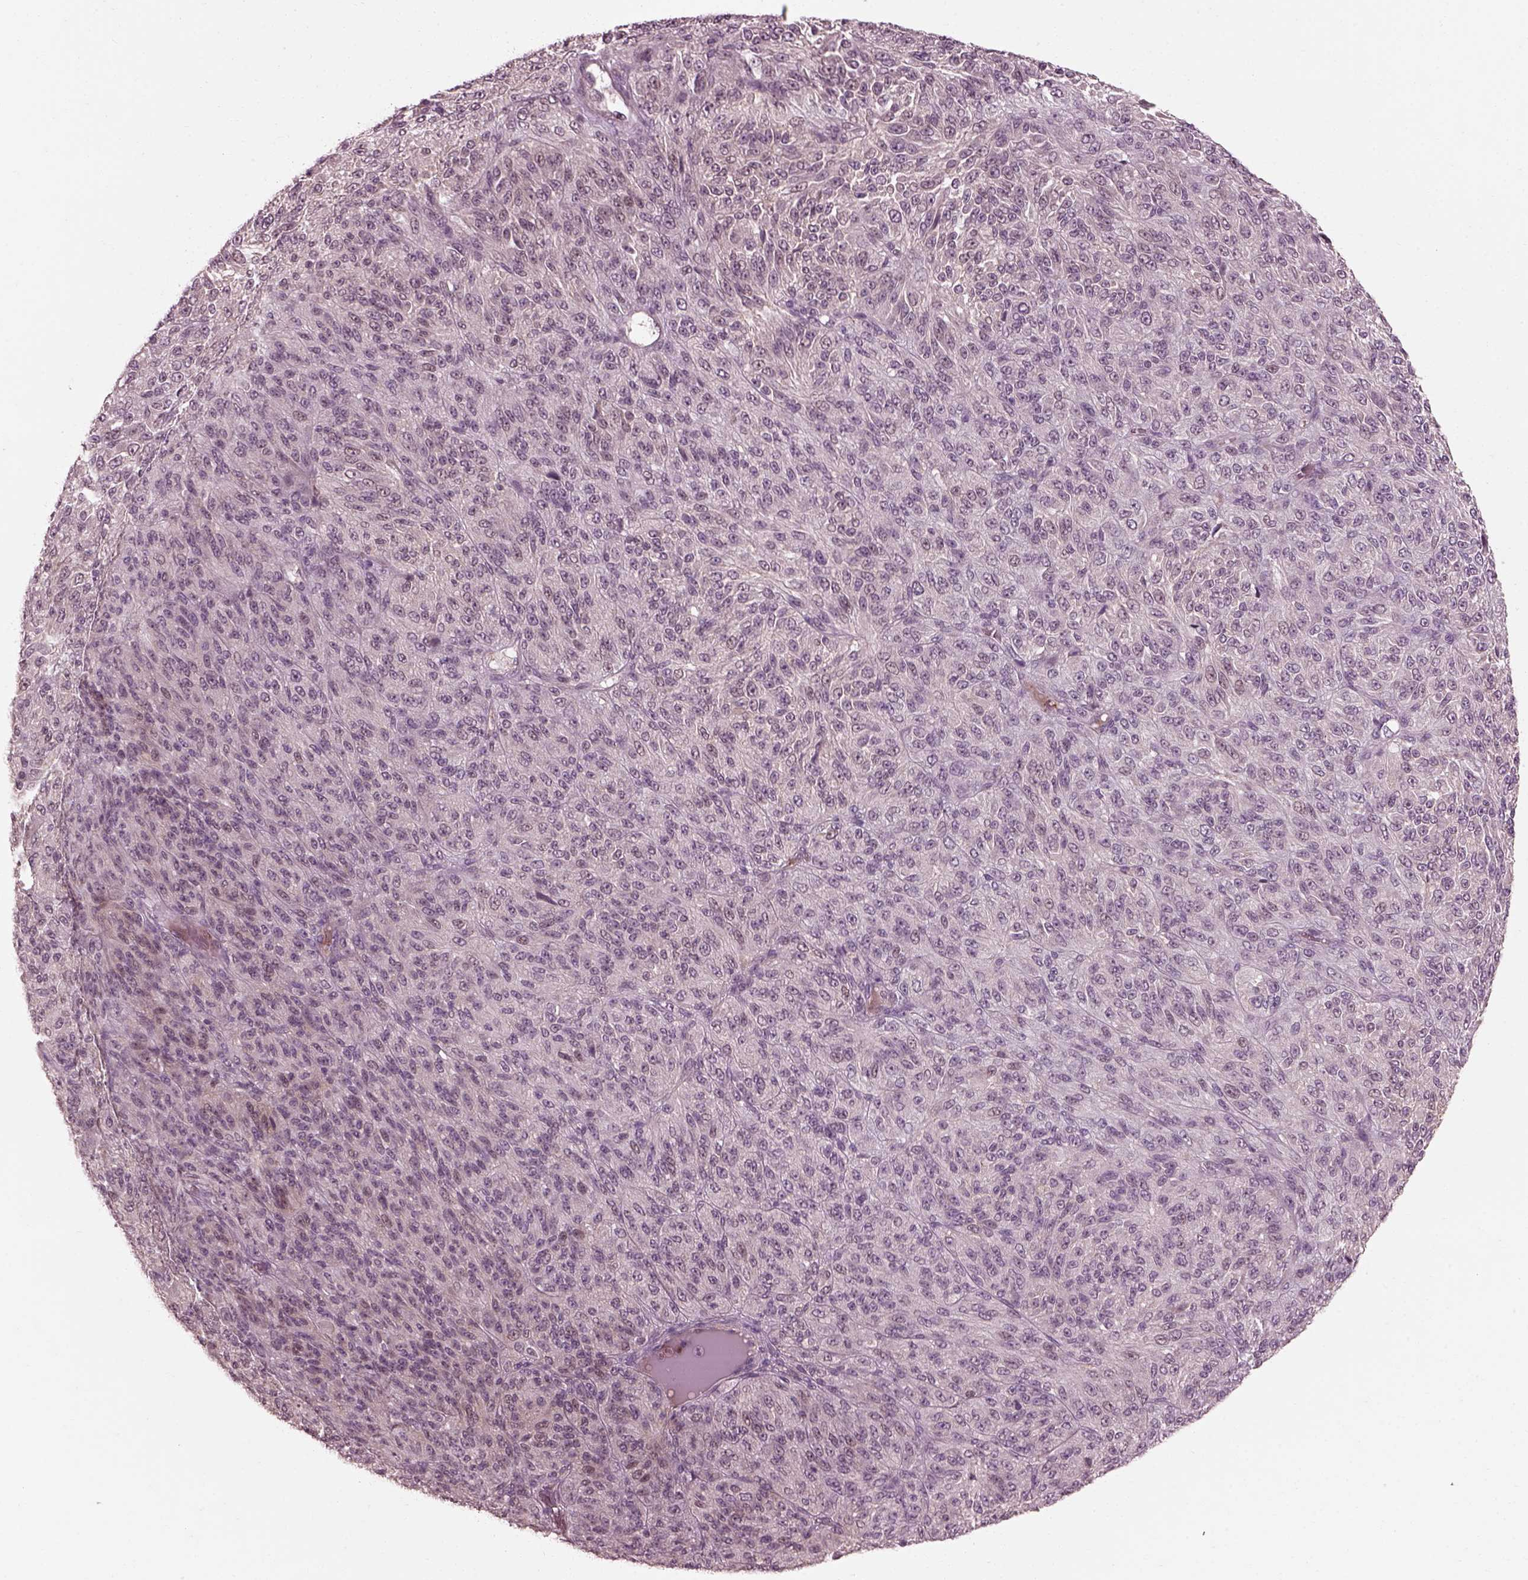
{"staining": {"intensity": "negative", "quantity": "none", "location": "none"}, "tissue": "melanoma", "cell_type": "Tumor cells", "image_type": "cancer", "snomed": [{"axis": "morphology", "description": "Malignant melanoma, Metastatic site"}, {"axis": "topography", "description": "Brain"}], "caption": "Image shows no protein staining in tumor cells of malignant melanoma (metastatic site) tissue. (Immunohistochemistry, brightfield microscopy, high magnification).", "gene": "EFEMP1", "patient": {"sex": "female", "age": 56}}